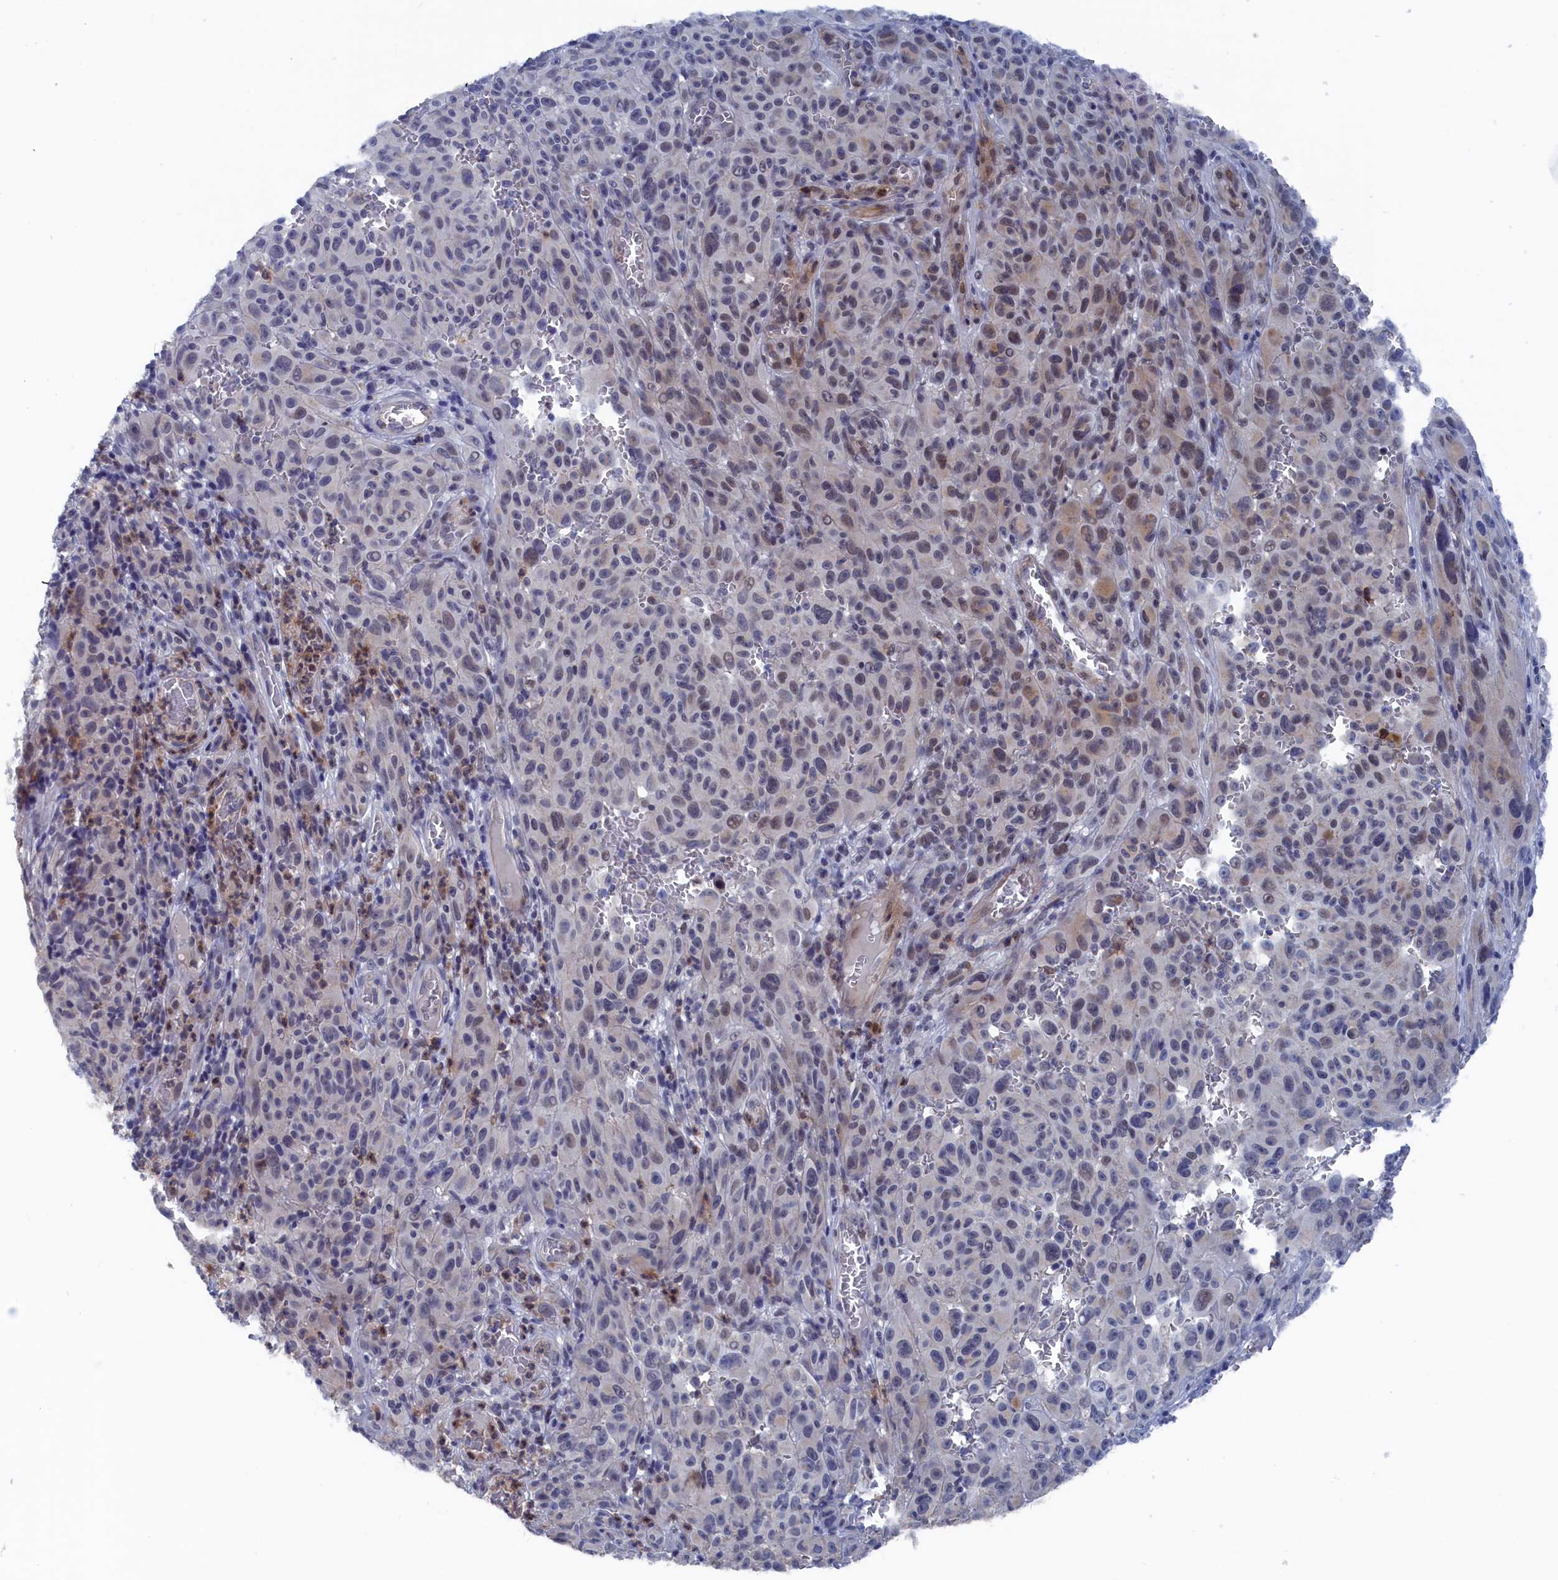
{"staining": {"intensity": "weak", "quantity": "<25%", "location": "nuclear"}, "tissue": "melanoma", "cell_type": "Tumor cells", "image_type": "cancer", "snomed": [{"axis": "morphology", "description": "Malignant melanoma, NOS"}, {"axis": "topography", "description": "Skin"}], "caption": "There is no significant staining in tumor cells of melanoma.", "gene": "MARCHF3", "patient": {"sex": "female", "age": 82}}